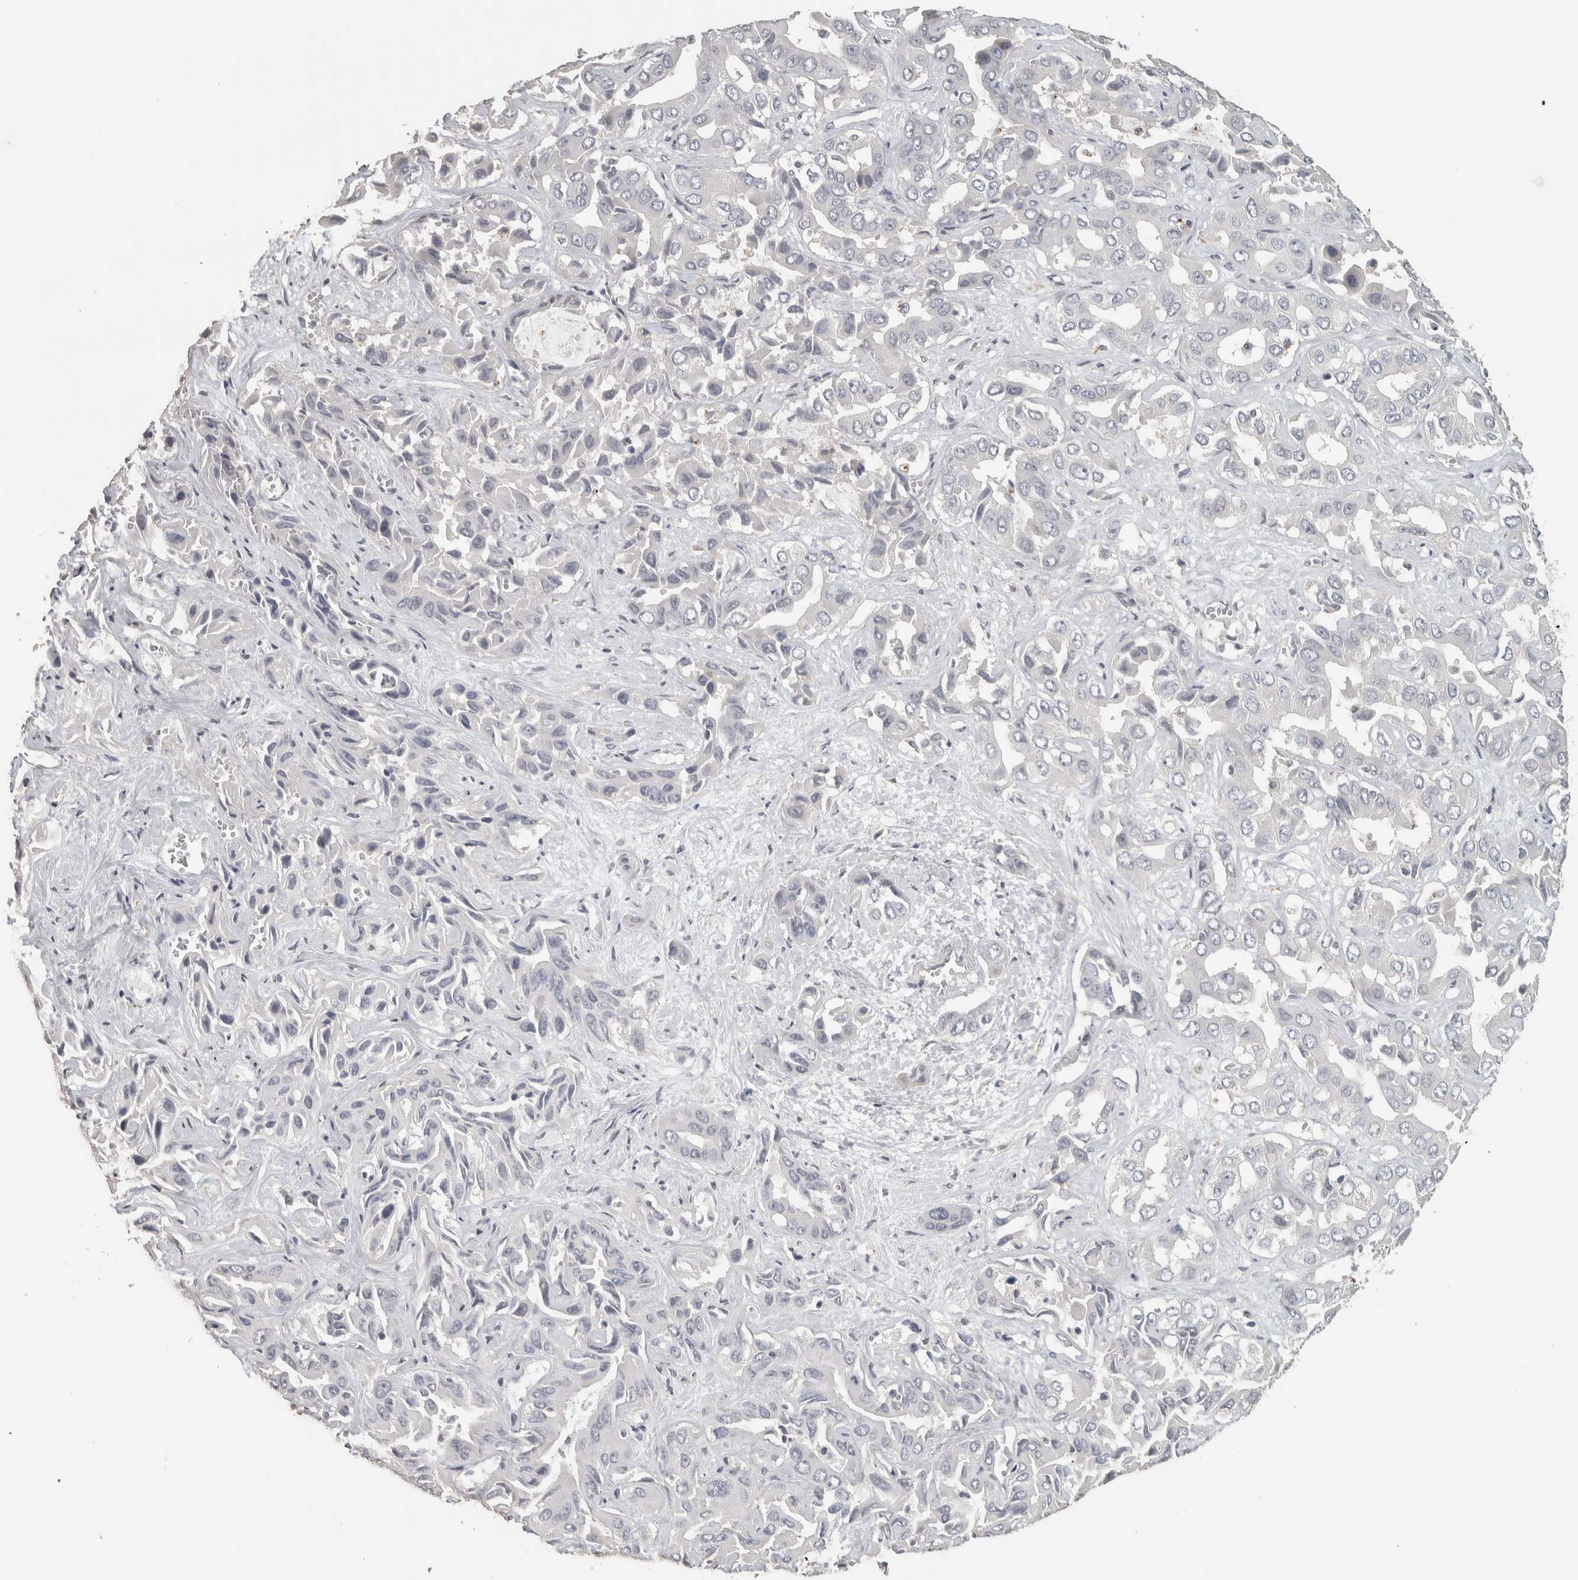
{"staining": {"intensity": "negative", "quantity": "none", "location": "none"}, "tissue": "liver cancer", "cell_type": "Tumor cells", "image_type": "cancer", "snomed": [{"axis": "morphology", "description": "Cholangiocarcinoma"}, {"axis": "topography", "description": "Liver"}], "caption": "Immunohistochemical staining of human liver cholangiocarcinoma exhibits no significant expression in tumor cells. (Brightfield microscopy of DAB immunohistochemistry (IHC) at high magnification).", "gene": "NECAB1", "patient": {"sex": "female", "age": 52}}